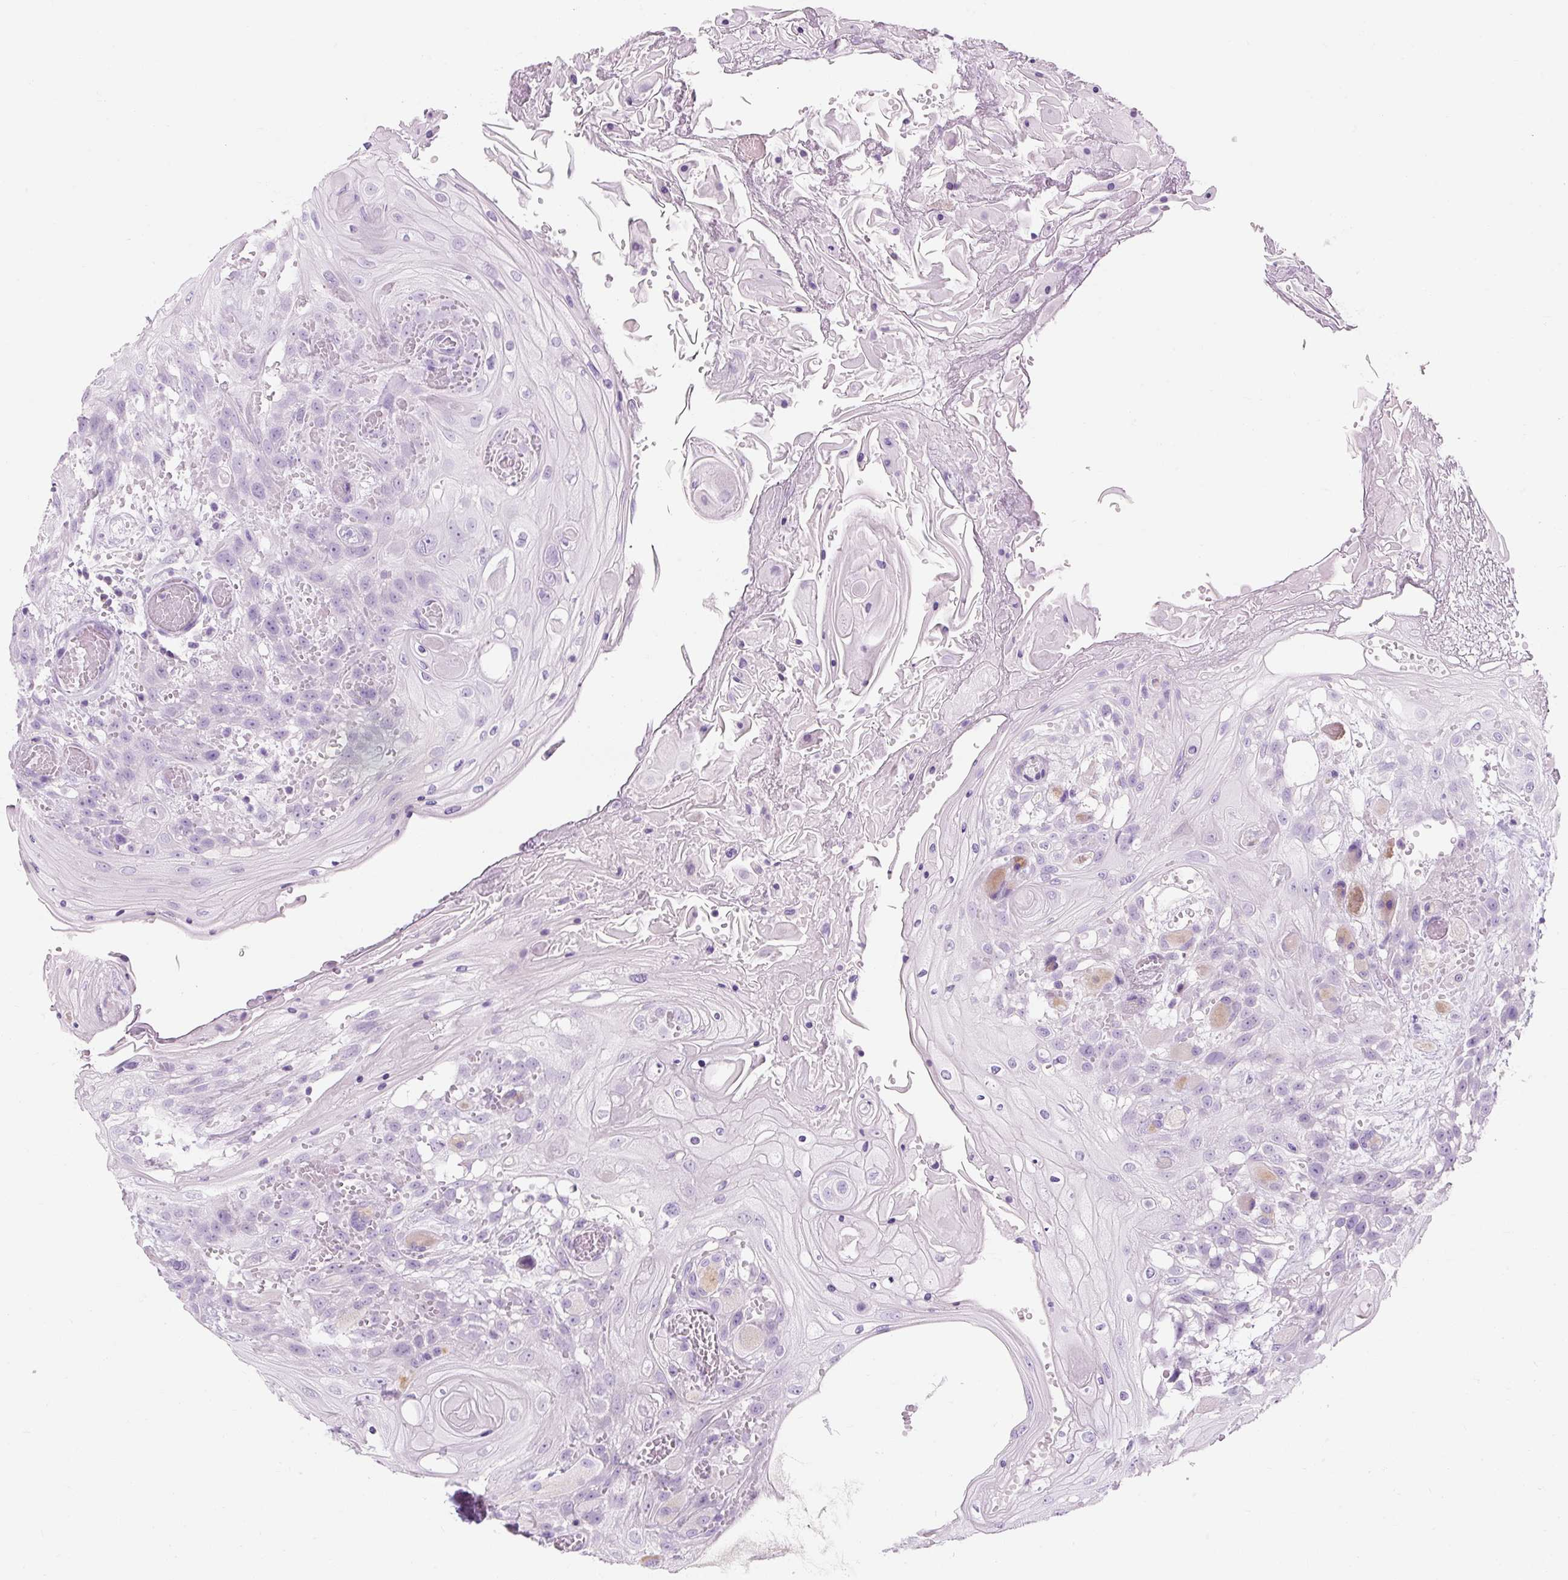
{"staining": {"intensity": "negative", "quantity": "none", "location": "none"}, "tissue": "head and neck cancer", "cell_type": "Tumor cells", "image_type": "cancer", "snomed": [{"axis": "morphology", "description": "Squamous cell carcinoma, NOS"}, {"axis": "topography", "description": "Head-Neck"}], "caption": "This is a histopathology image of immunohistochemistry staining of head and neck cancer (squamous cell carcinoma), which shows no staining in tumor cells.", "gene": "TIGD2", "patient": {"sex": "female", "age": 43}}